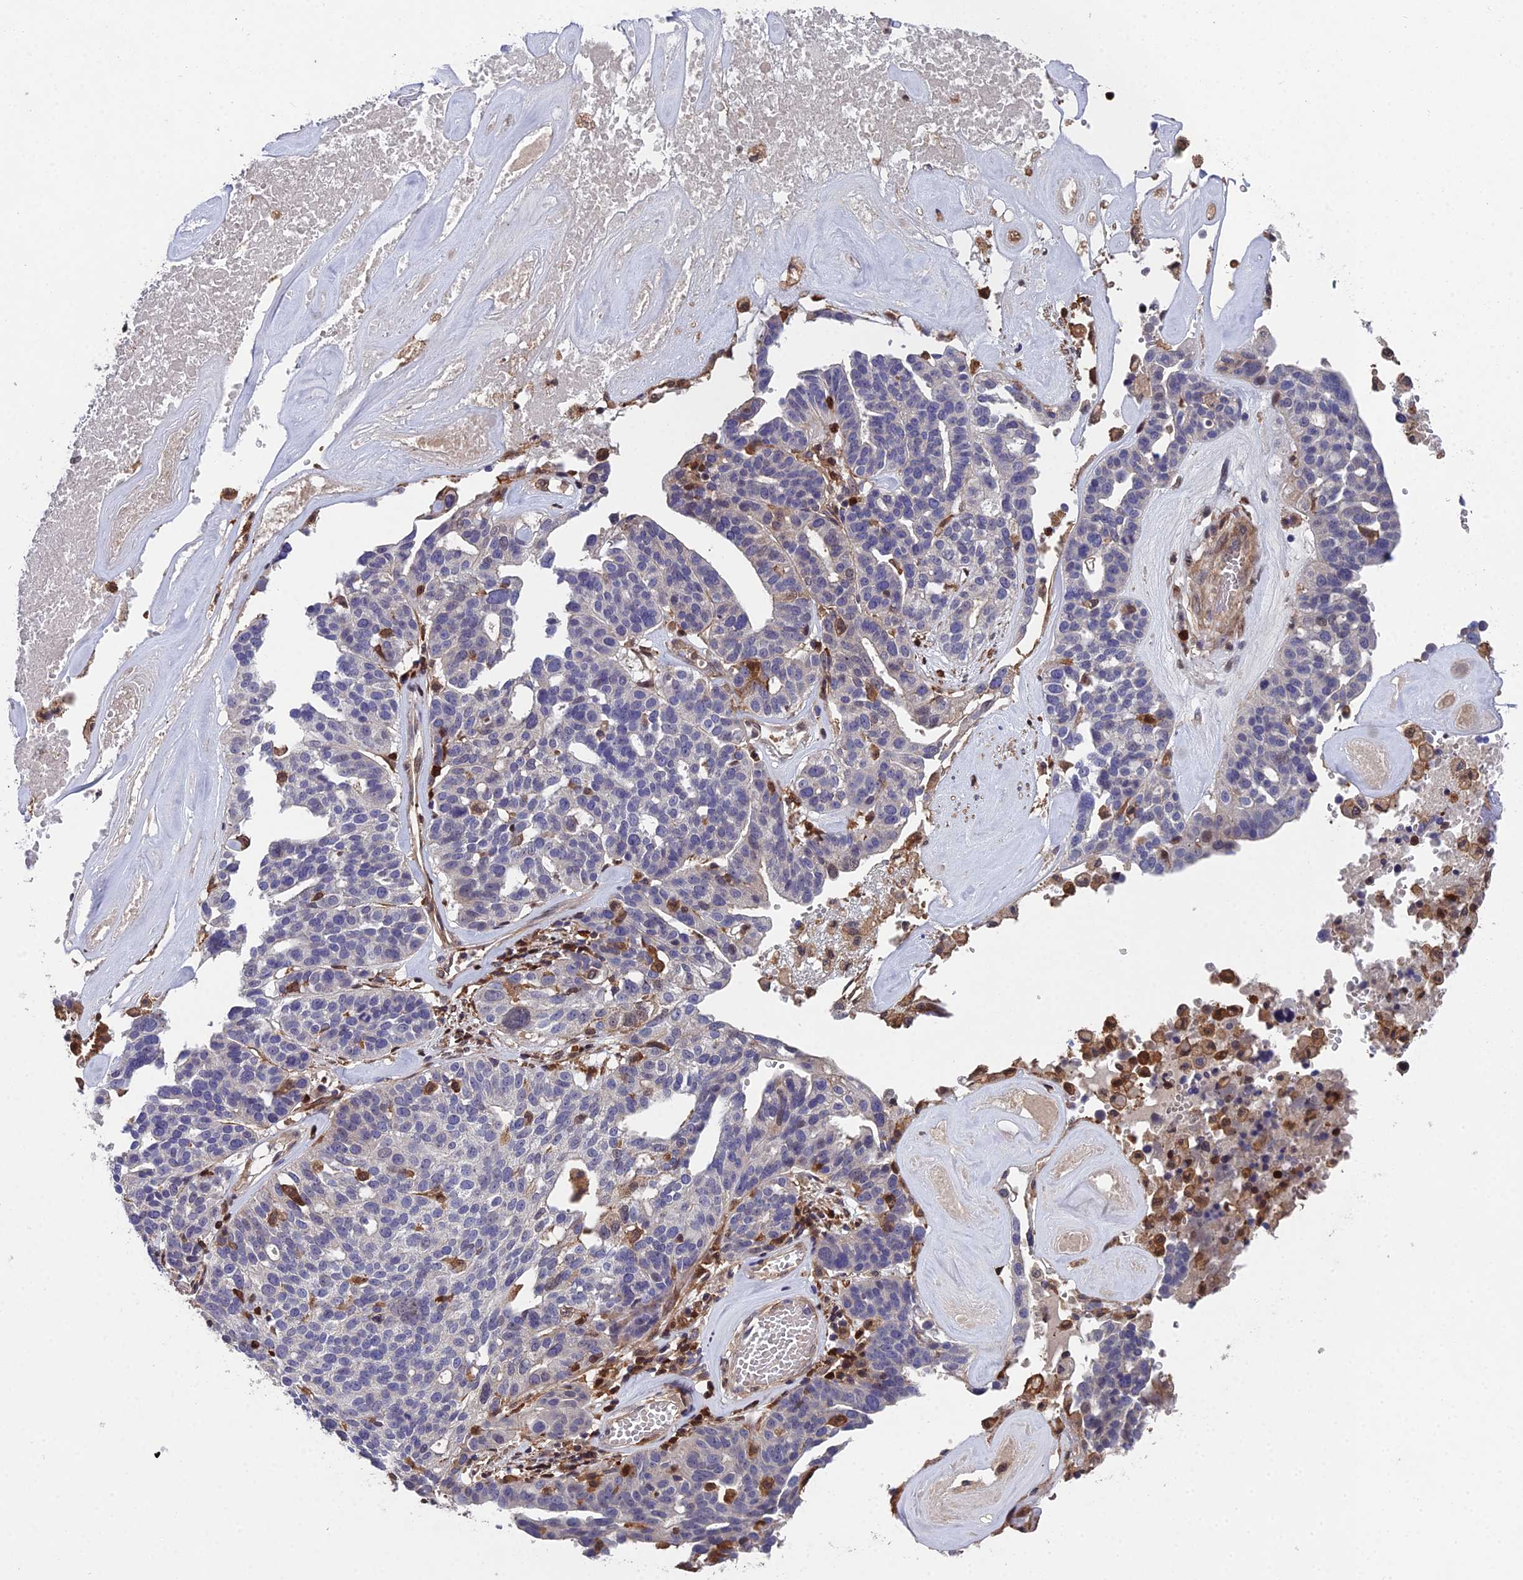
{"staining": {"intensity": "negative", "quantity": "none", "location": "none"}, "tissue": "ovarian cancer", "cell_type": "Tumor cells", "image_type": "cancer", "snomed": [{"axis": "morphology", "description": "Cystadenocarcinoma, serous, NOS"}, {"axis": "topography", "description": "Ovary"}], "caption": "IHC image of neoplastic tissue: serous cystadenocarcinoma (ovarian) stained with DAB (3,3'-diaminobenzidine) shows no significant protein expression in tumor cells.", "gene": "GALK2", "patient": {"sex": "female", "age": 59}}